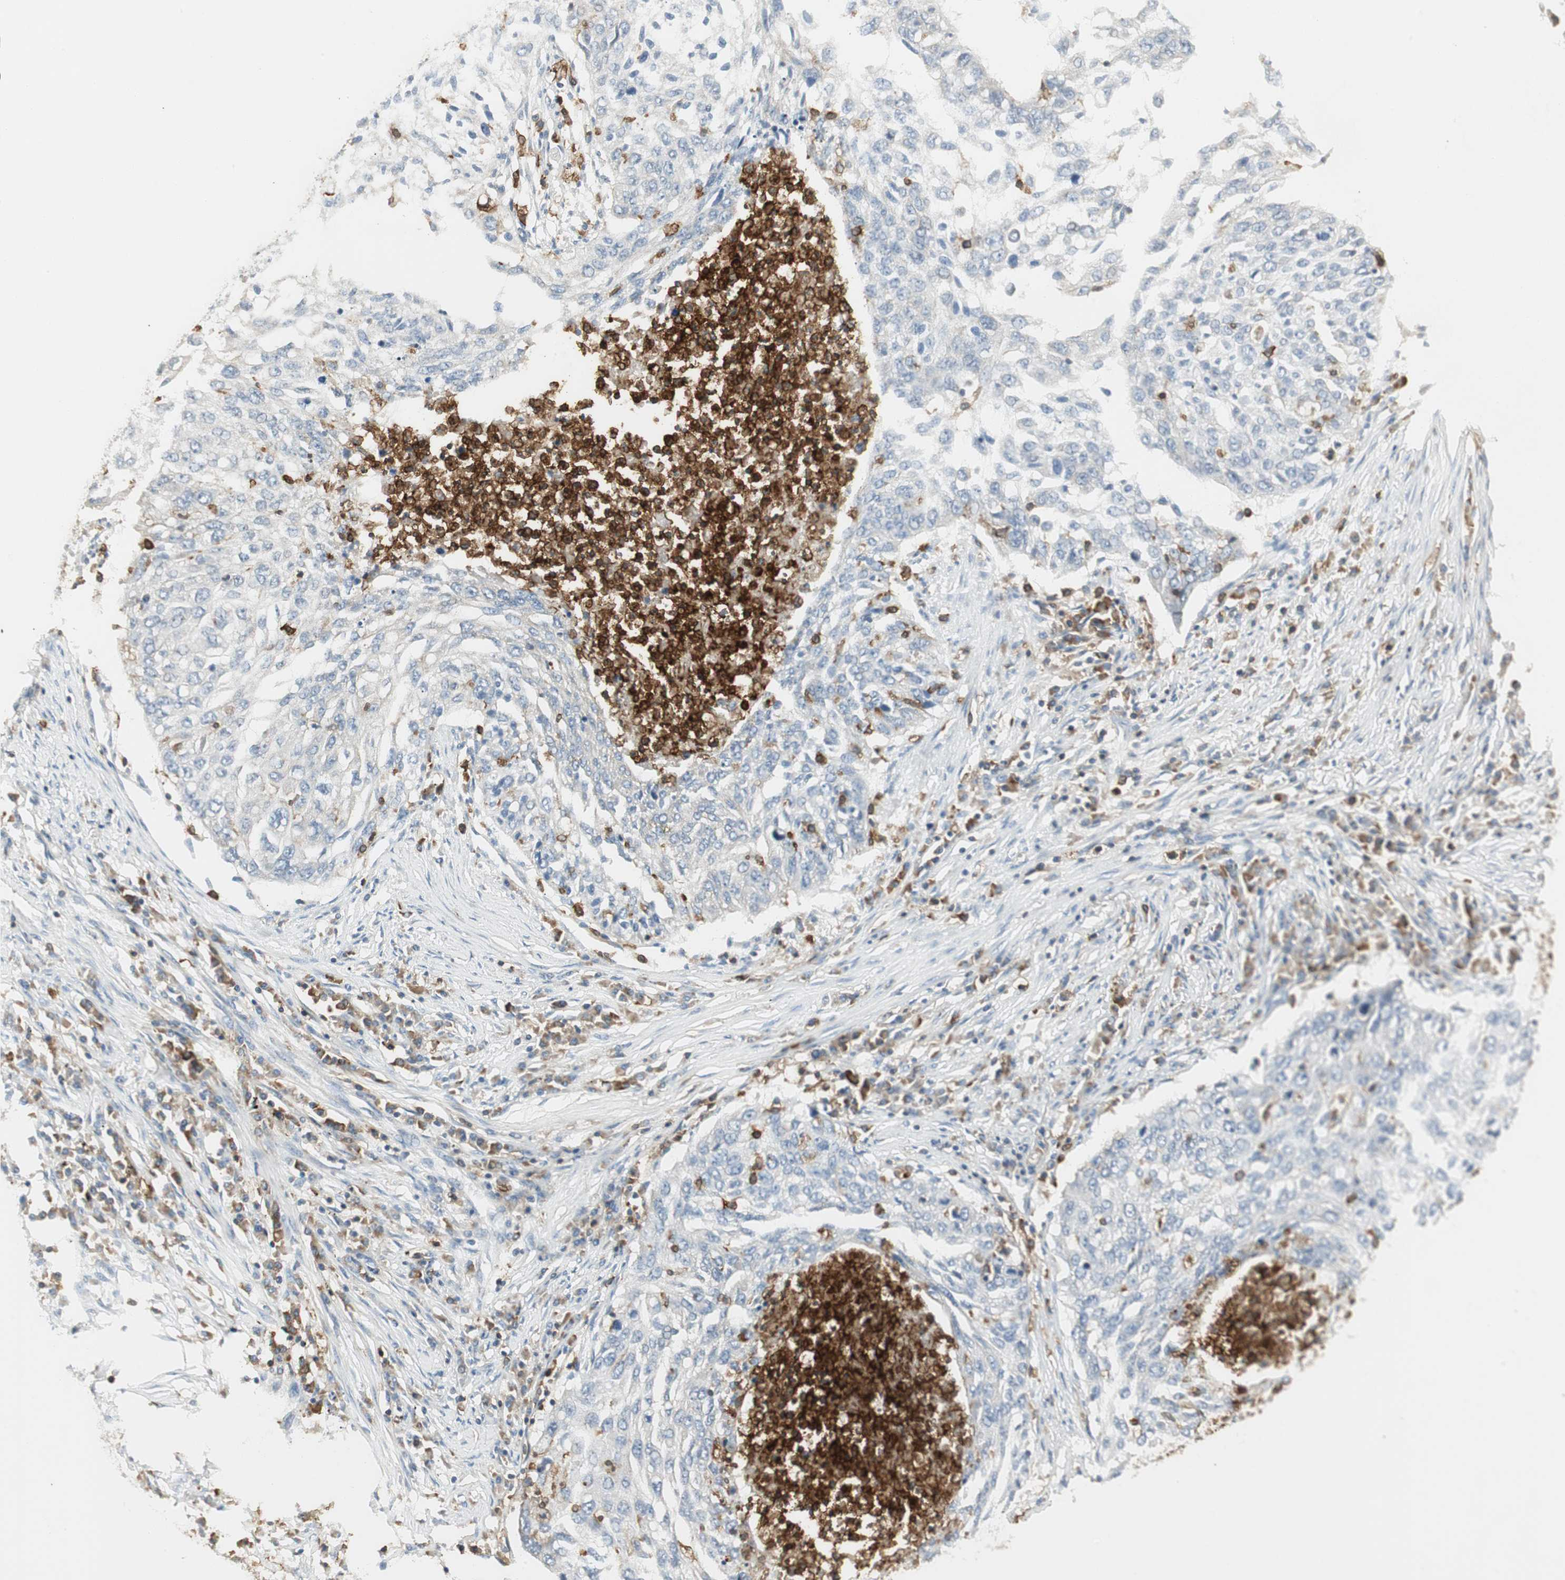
{"staining": {"intensity": "negative", "quantity": "none", "location": "none"}, "tissue": "lung cancer", "cell_type": "Tumor cells", "image_type": "cancer", "snomed": [{"axis": "morphology", "description": "Squamous cell carcinoma, NOS"}, {"axis": "topography", "description": "Lung"}], "caption": "This photomicrograph is of lung cancer (squamous cell carcinoma) stained with immunohistochemistry (IHC) to label a protein in brown with the nuclei are counter-stained blue. There is no positivity in tumor cells.", "gene": "ITGB2", "patient": {"sex": "female", "age": 63}}